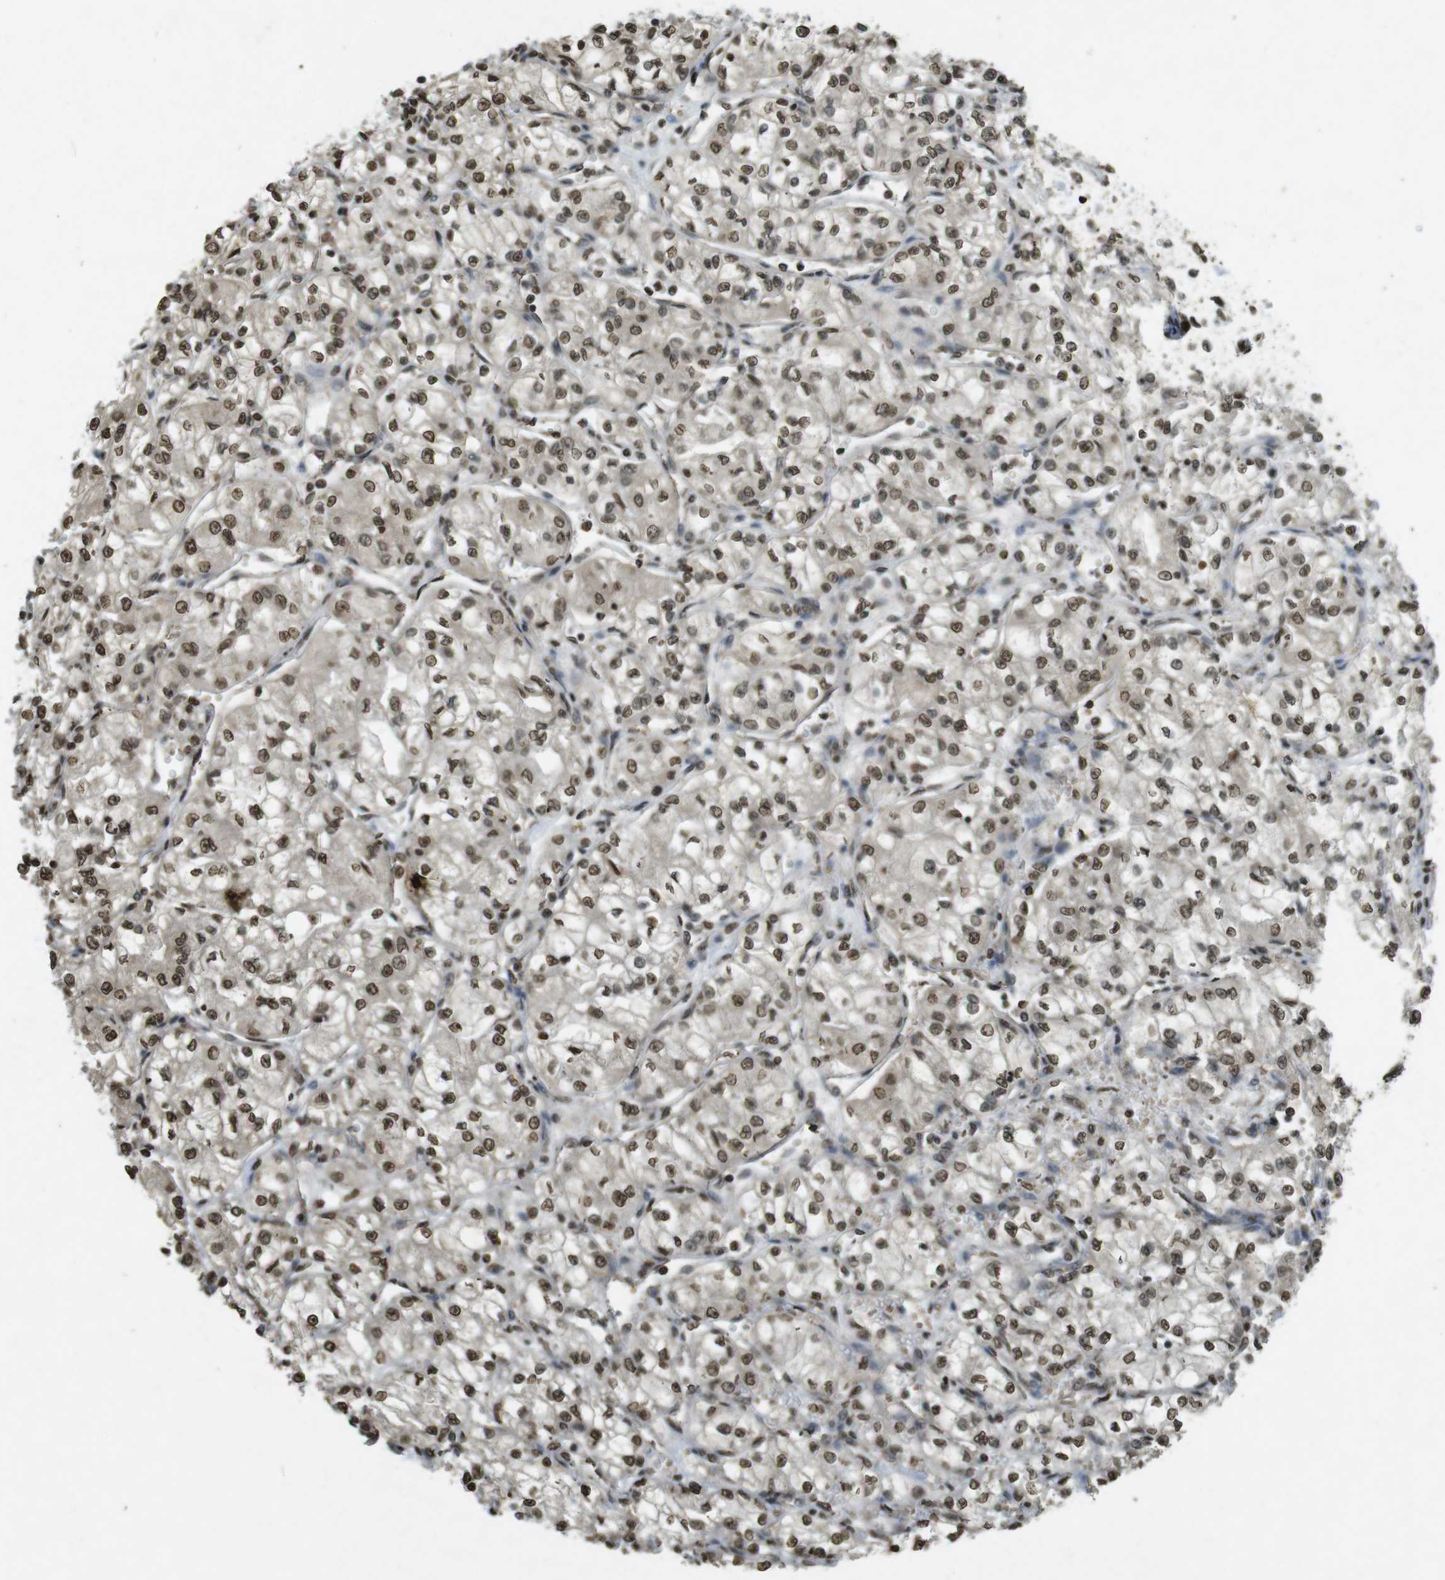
{"staining": {"intensity": "moderate", "quantity": ">75%", "location": "nuclear"}, "tissue": "renal cancer", "cell_type": "Tumor cells", "image_type": "cancer", "snomed": [{"axis": "morphology", "description": "Normal tissue, NOS"}, {"axis": "morphology", "description": "Adenocarcinoma, NOS"}, {"axis": "topography", "description": "Kidney"}], "caption": "Moderate nuclear protein staining is appreciated in approximately >75% of tumor cells in adenocarcinoma (renal). The protein of interest is shown in brown color, while the nuclei are stained blue.", "gene": "ORC4", "patient": {"sex": "male", "age": 59}}